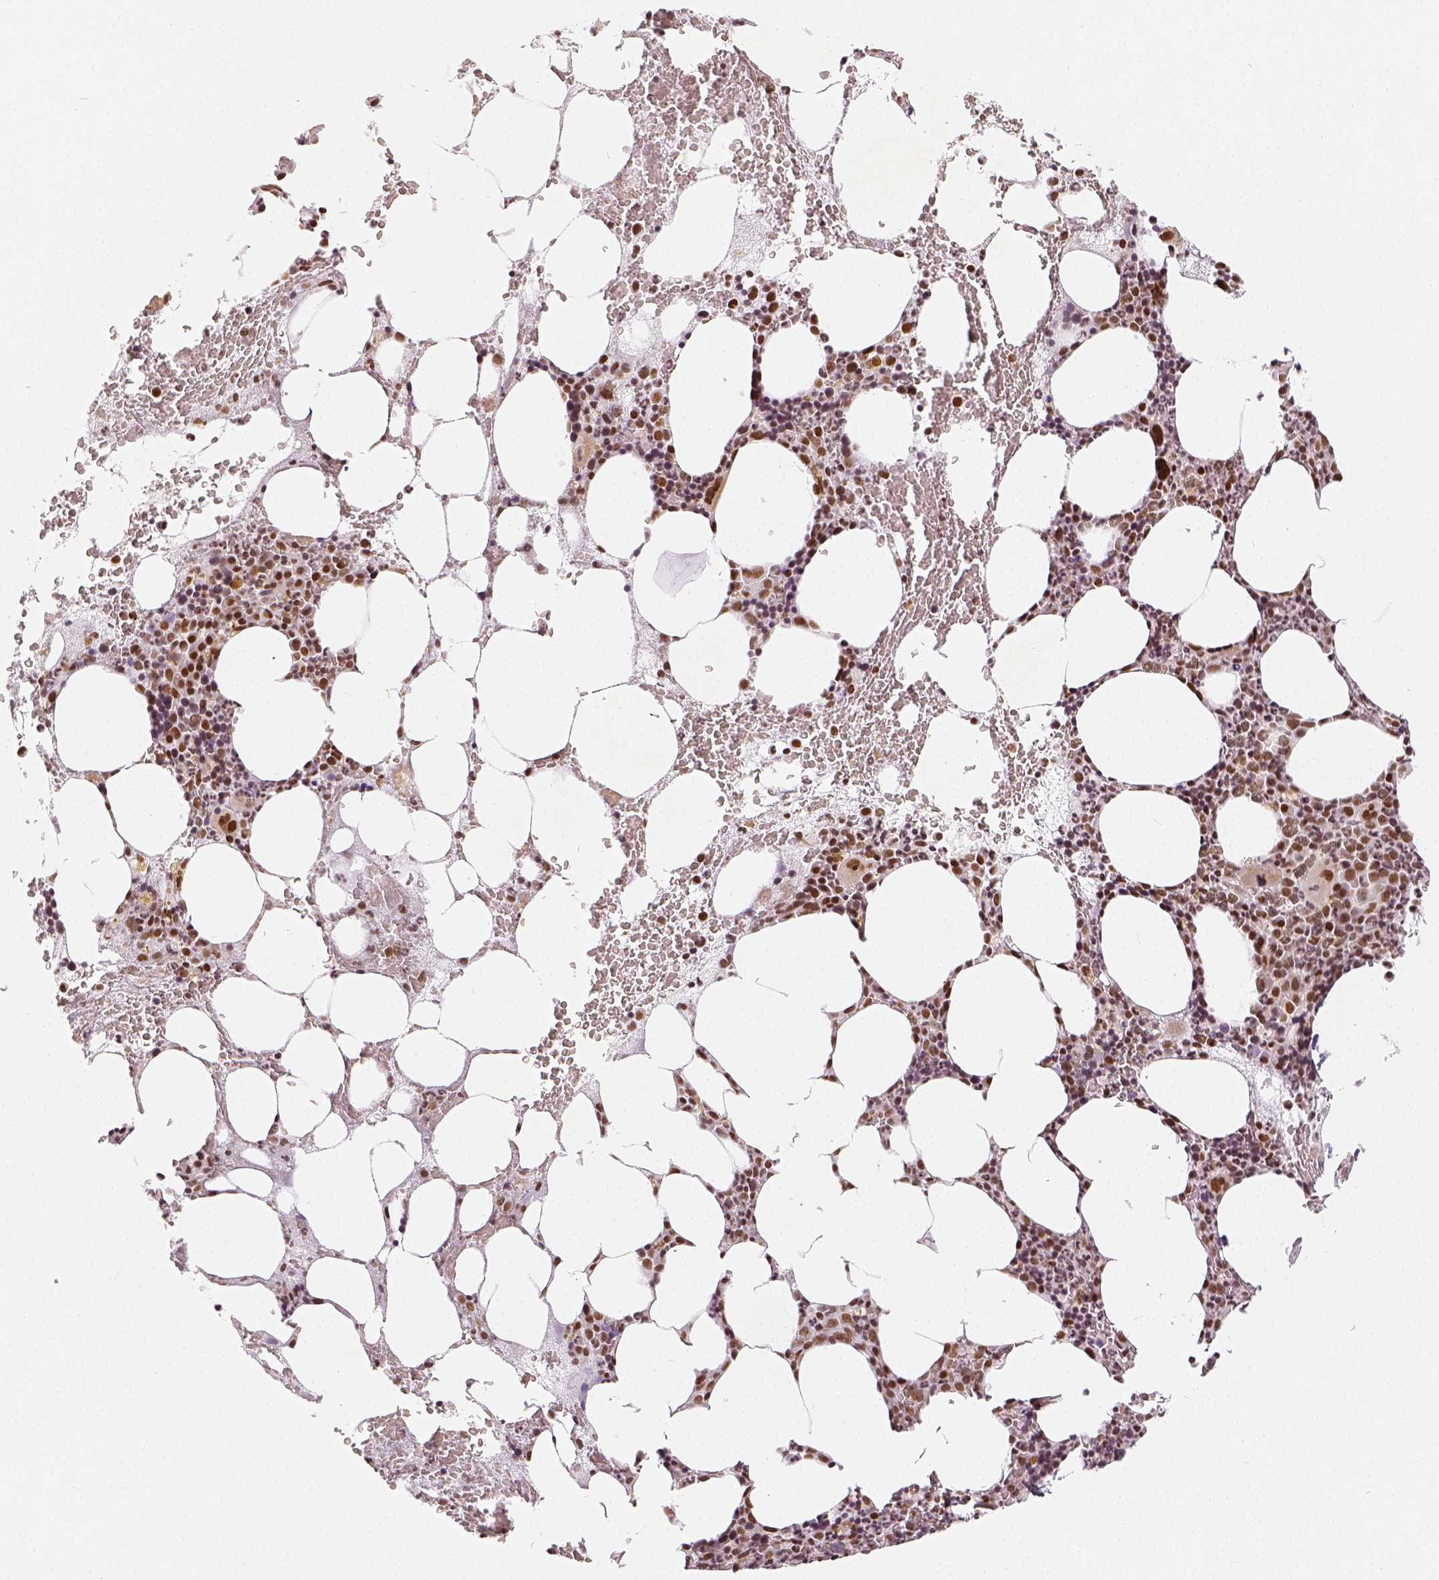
{"staining": {"intensity": "strong", "quantity": ">75%", "location": "nuclear"}, "tissue": "bone marrow", "cell_type": "Hematopoietic cells", "image_type": "normal", "snomed": [{"axis": "morphology", "description": "Normal tissue, NOS"}, {"axis": "topography", "description": "Bone marrow"}], "caption": "Strong nuclear protein positivity is identified in about >75% of hematopoietic cells in bone marrow.", "gene": "KDM5B", "patient": {"sex": "male", "age": 89}}